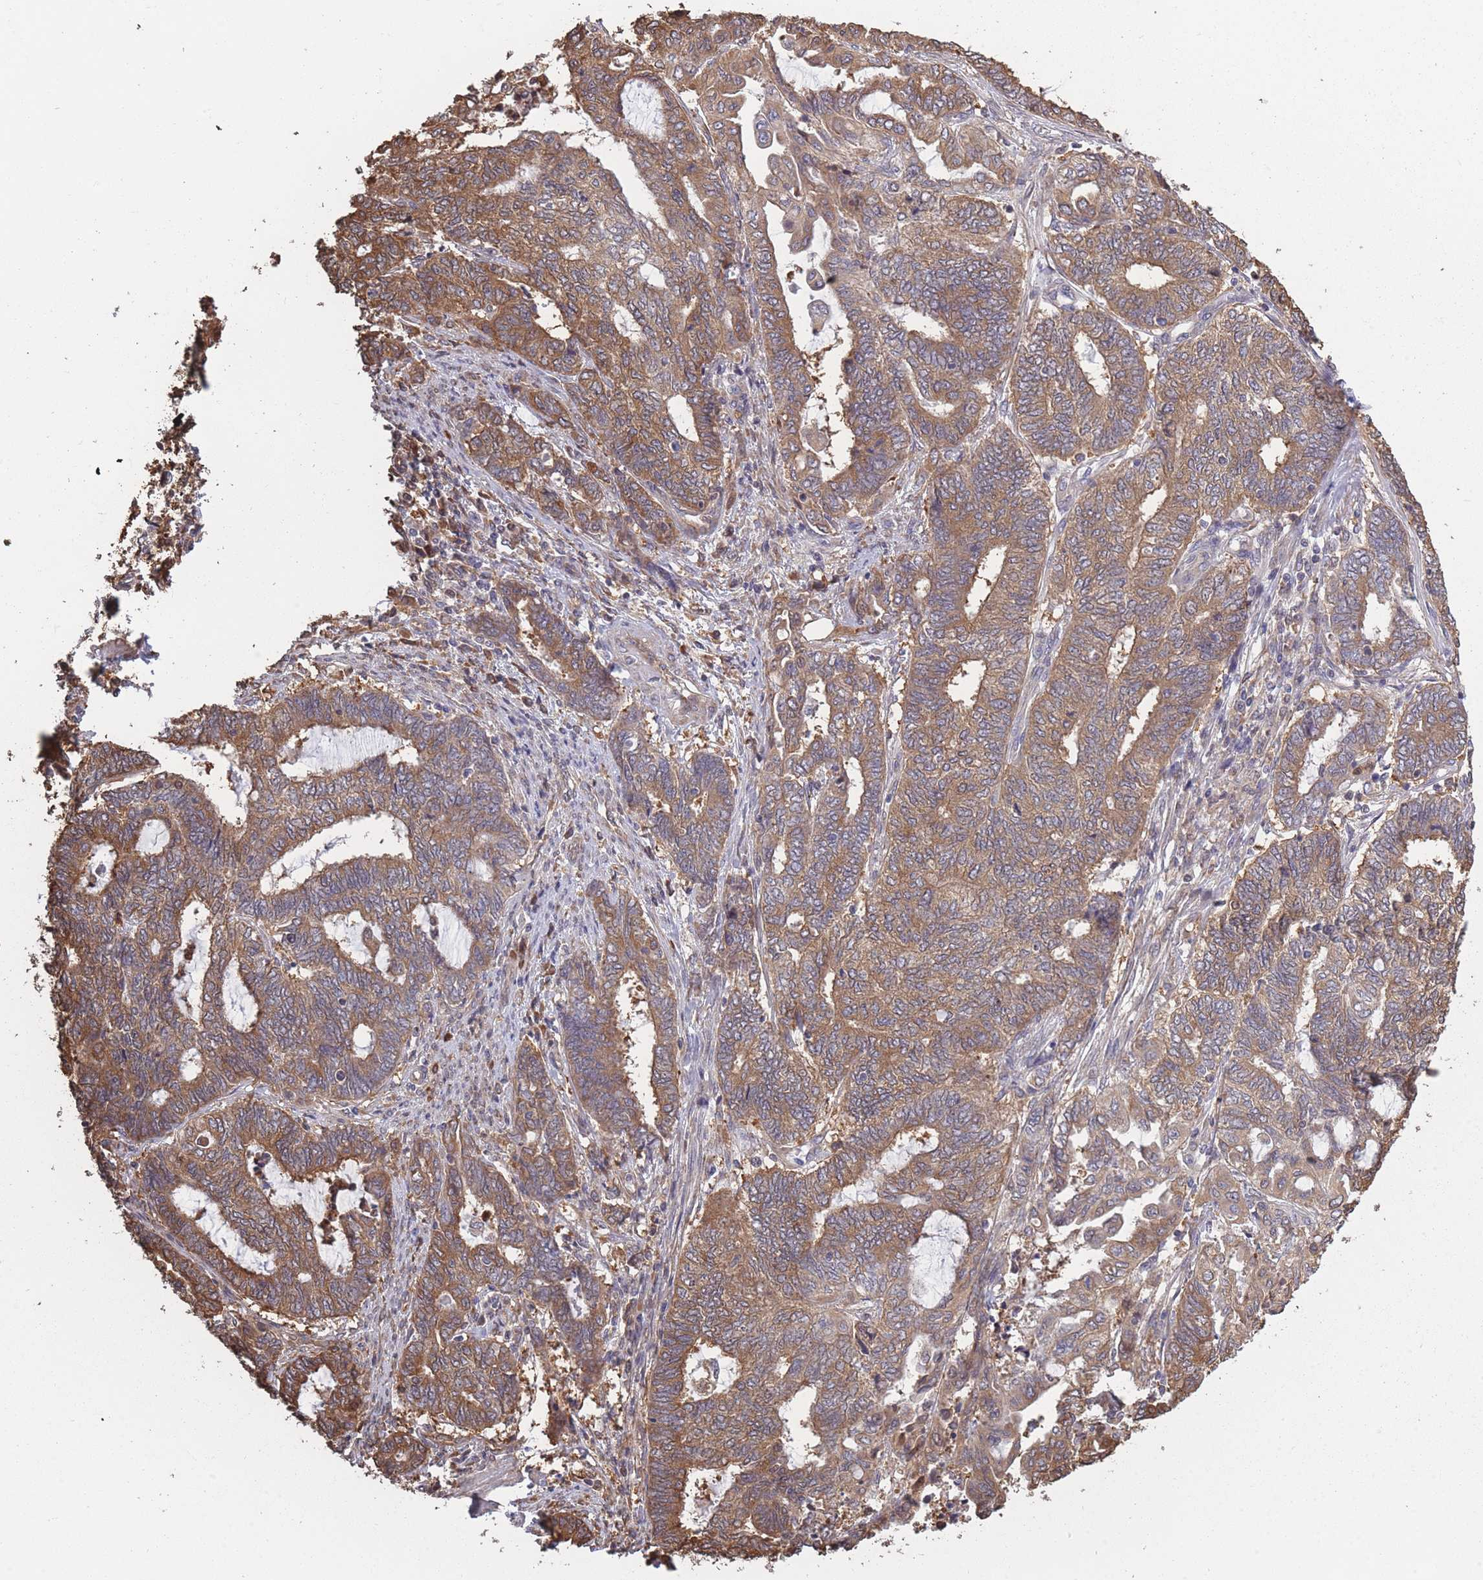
{"staining": {"intensity": "moderate", "quantity": ">75%", "location": "cytoplasmic/membranous"}, "tissue": "endometrial cancer", "cell_type": "Tumor cells", "image_type": "cancer", "snomed": [{"axis": "morphology", "description": "Adenocarcinoma, NOS"}, {"axis": "topography", "description": "Uterus"}, {"axis": "topography", "description": "Endometrium"}], "caption": "A micrograph of endometrial cancer (adenocarcinoma) stained for a protein reveals moderate cytoplasmic/membranous brown staining in tumor cells.", "gene": "ARL13B", "patient": {"sex": "female", "age": 70}}